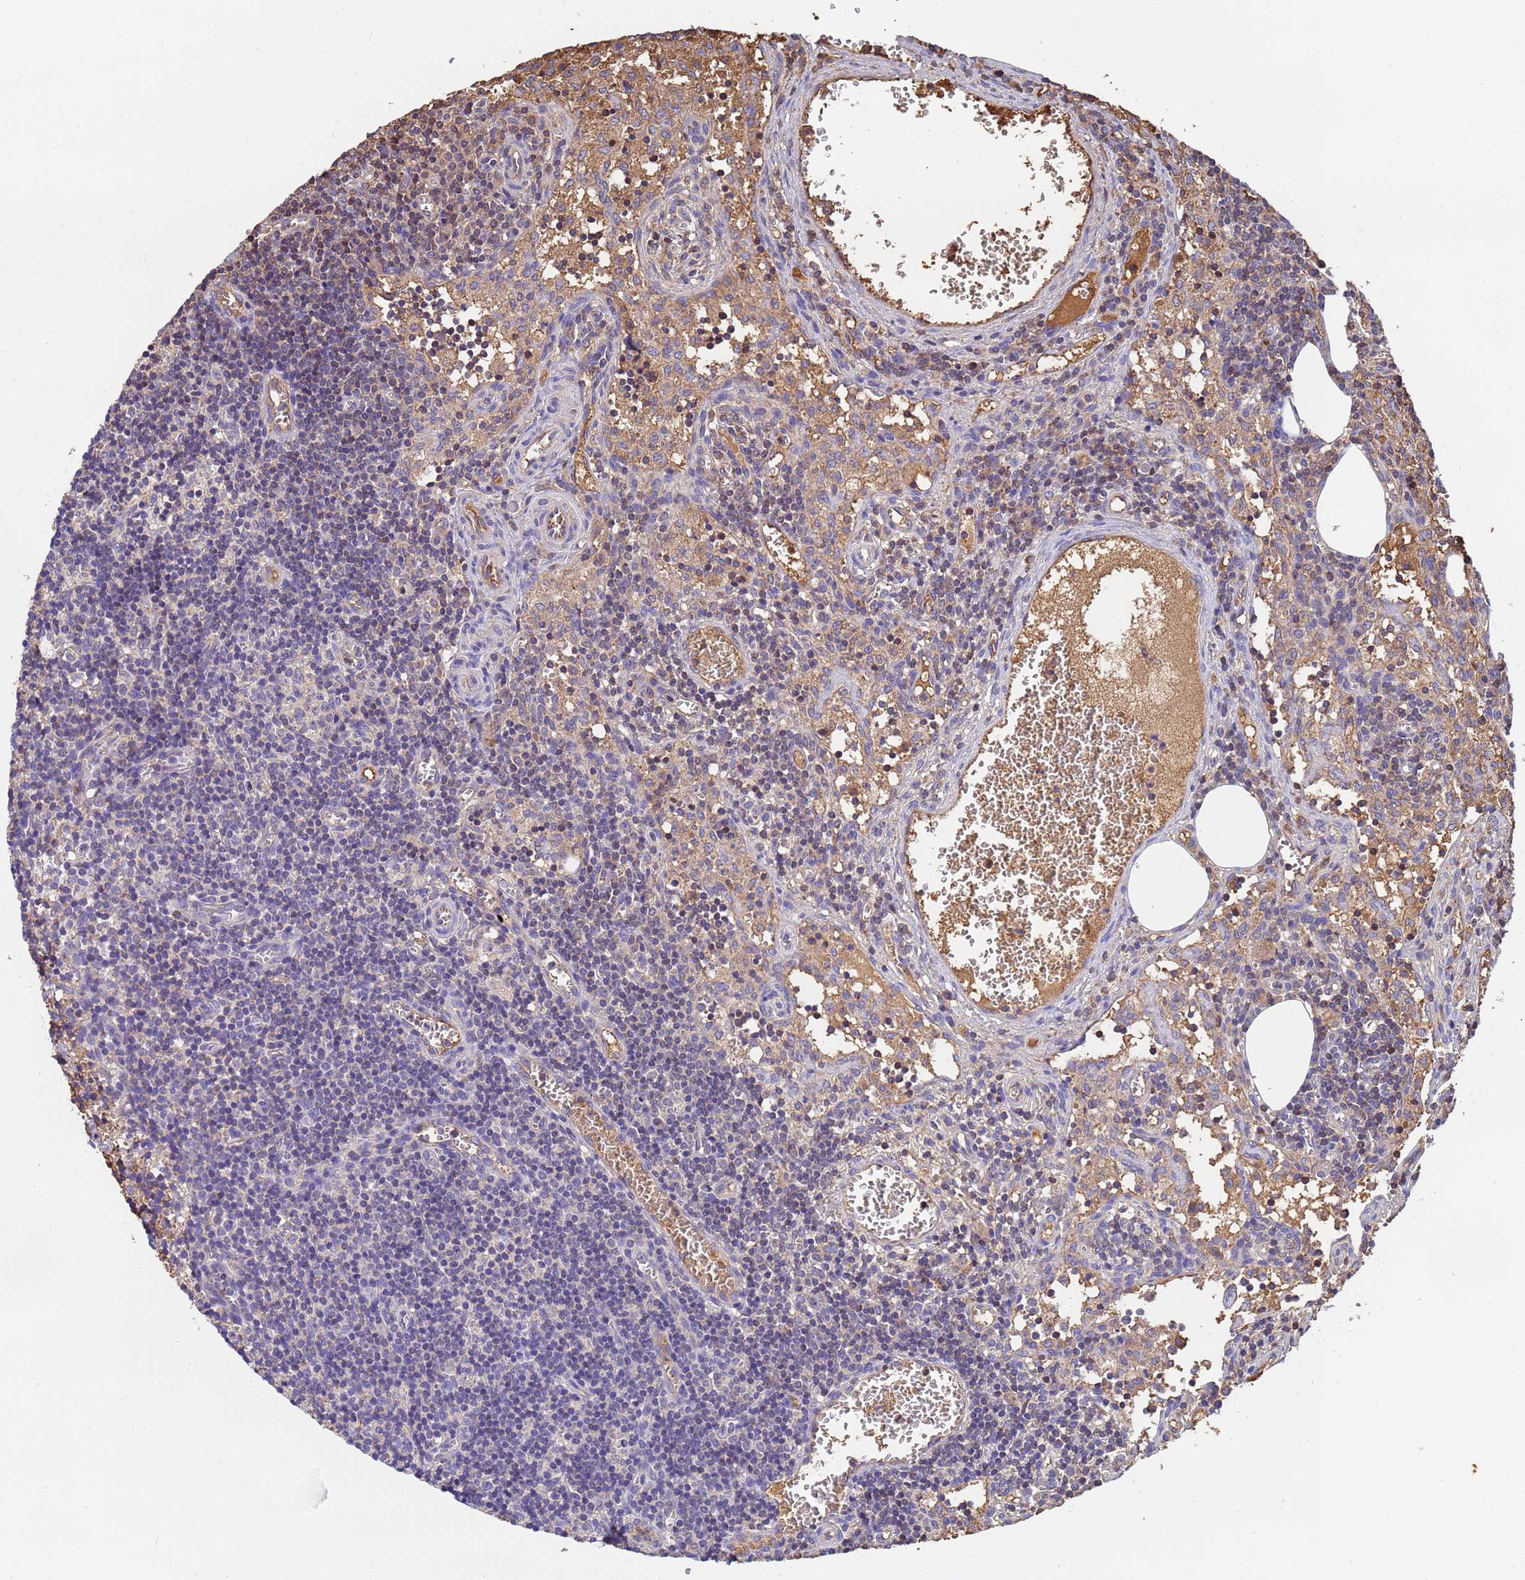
{"staining": {"intensity": "weak", "quantity": "<25%", "location": "cytoplasmic/membranous"}, "tissue": "lymph node", "cell_type": "Non-germinal center cells", "image_type": "normal", "snomed": [{"axis": "morphology", "description": "Normal tissue, NOS"}, {"axis": "topography", "description": "Lymph node"}], "caption": "Human lymph node stained for a protein using immunohistochemistry demonstrates no staining in non-germinal center cells.", "gene": "GLUD1", "patient": {"sex": "female", "age": 37}}